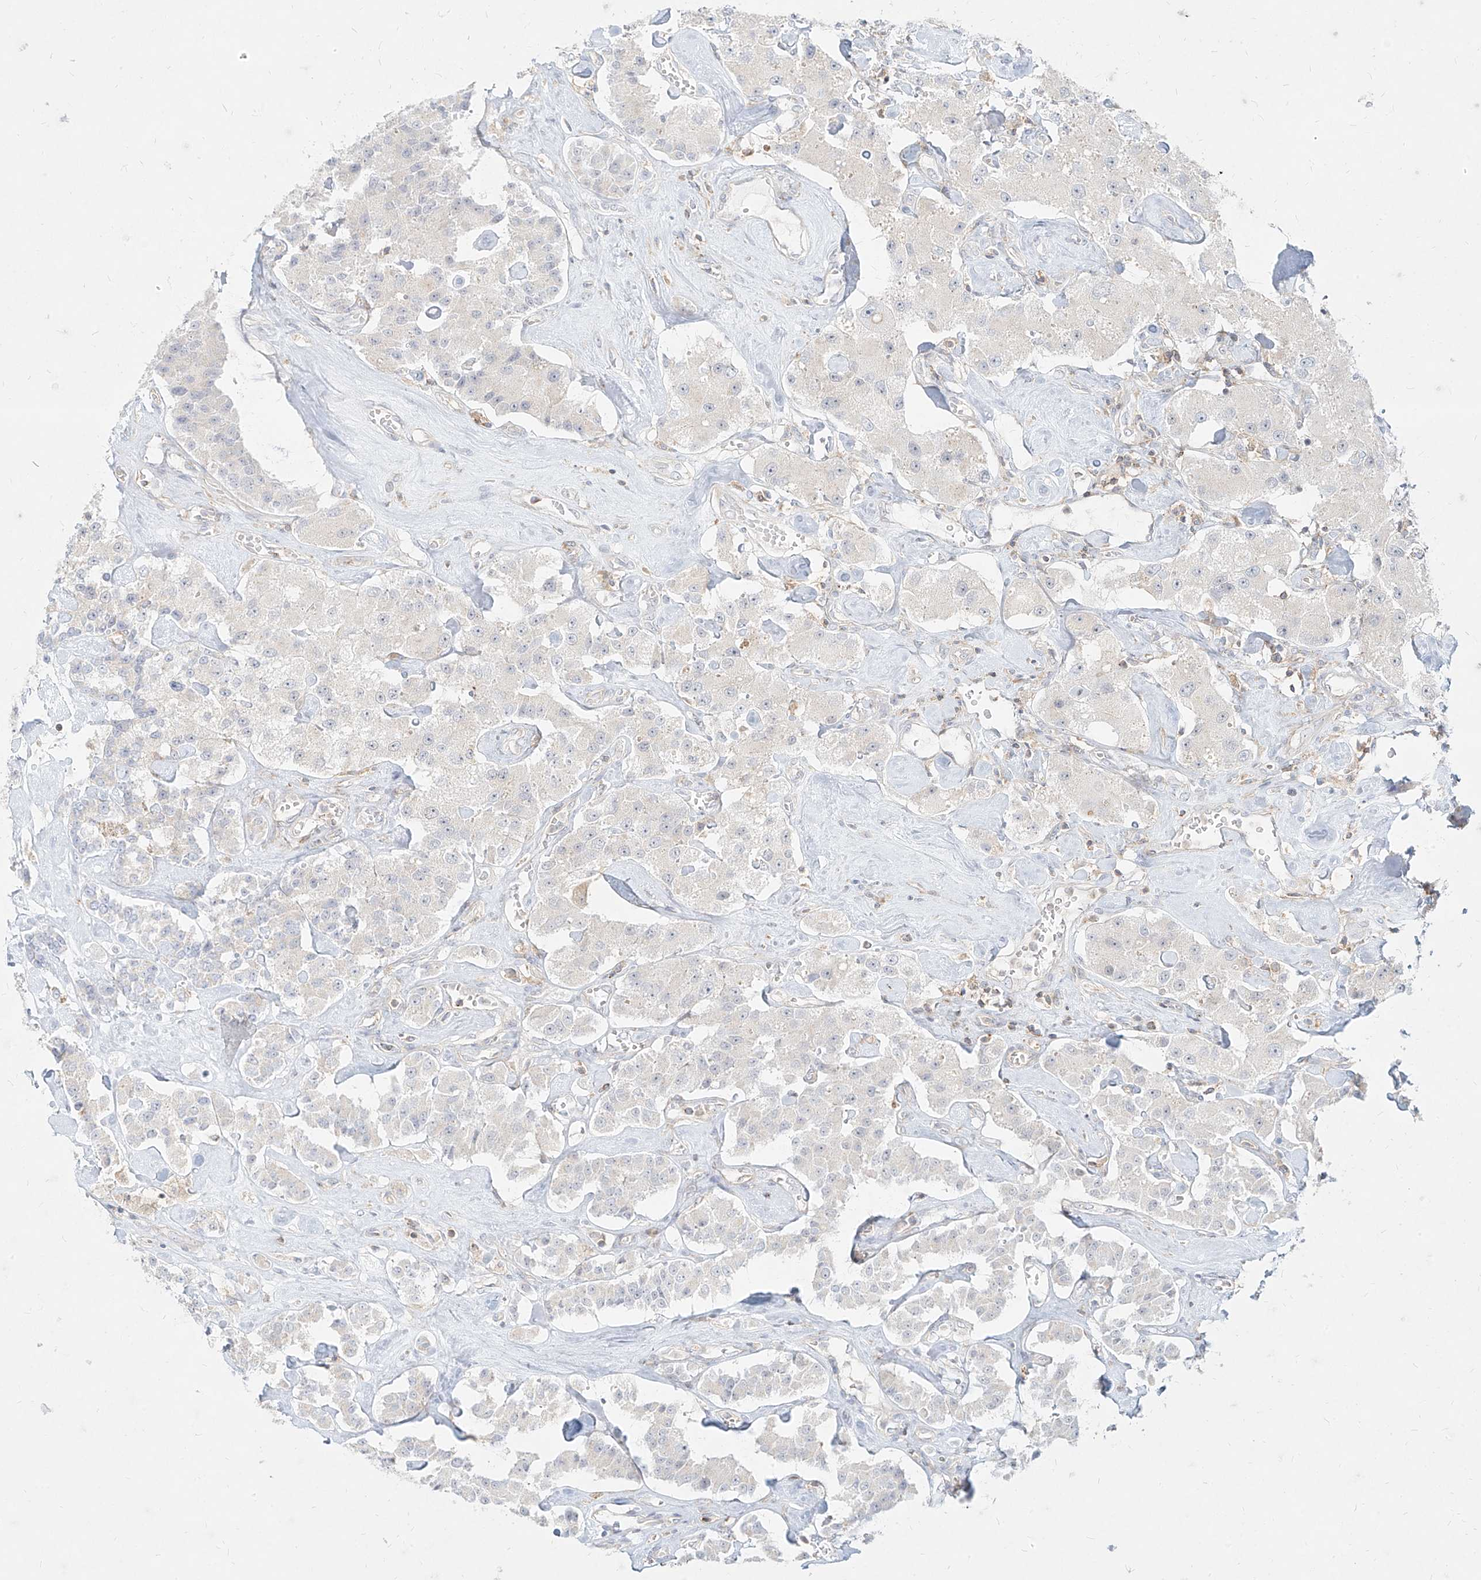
{"staining": {"intensity": "negative", "quantity": "none", "location": "none"}, "tissue": "carcinoid", "cell_type": "Tumor cells", "image_type": "cancer", "snomed": [{"axis": "morphology", "description": "Carcinoid, malignant, NOS"}, {"axis": "topography", "description": "Pancreas"}], "caption": "DAB (3,3'-diaminobenzidine) immunohistochemical staining of malignant carcinoid demonstrates no significant staining in tumor cells.", "gene": "SLC2A12", "patient": {"sex": "male", "age": 41}}